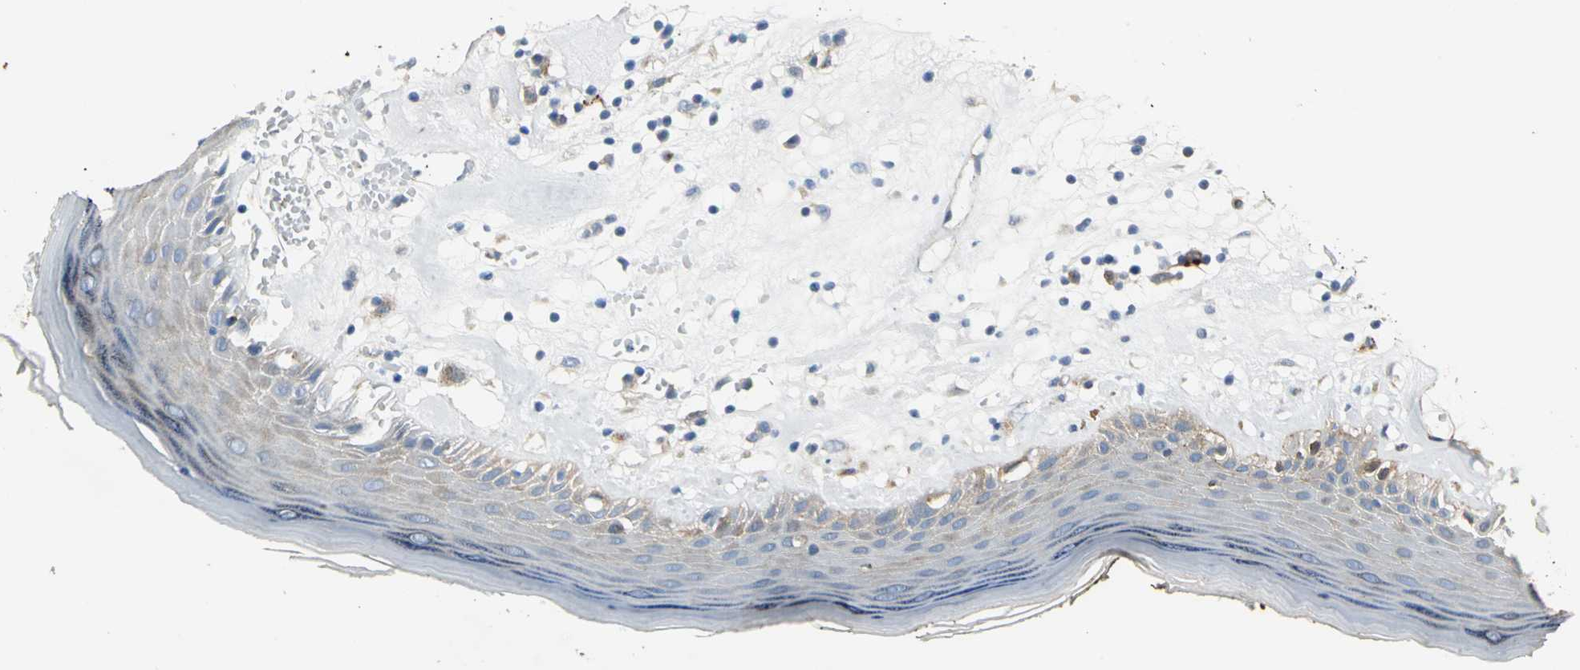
{"staining": {"intensity": "moderate", "quantity": ">75%", "location": "cytoplasmic/membranous"}, "tissue": "skin", "cell_type": "Epidermal cells", "image_type": "normal", "snomed": [{"axis": "morphology", "description": "Normal tissue, NOS"}, {"axis": "morphology", "description": "Inflammation, NOS"}, {"axis": "topography", "description": "Vulva"}], "caption": "Immunohistochemistry image of normal human skin stained for a protein (brown), which displays medium levels of moderate cytoplasmic/membranous positivity in approximately >75% of epidermal cells.", "gene": "ENSG00000285130", "patient": {"sex": "female", "age": 84}}